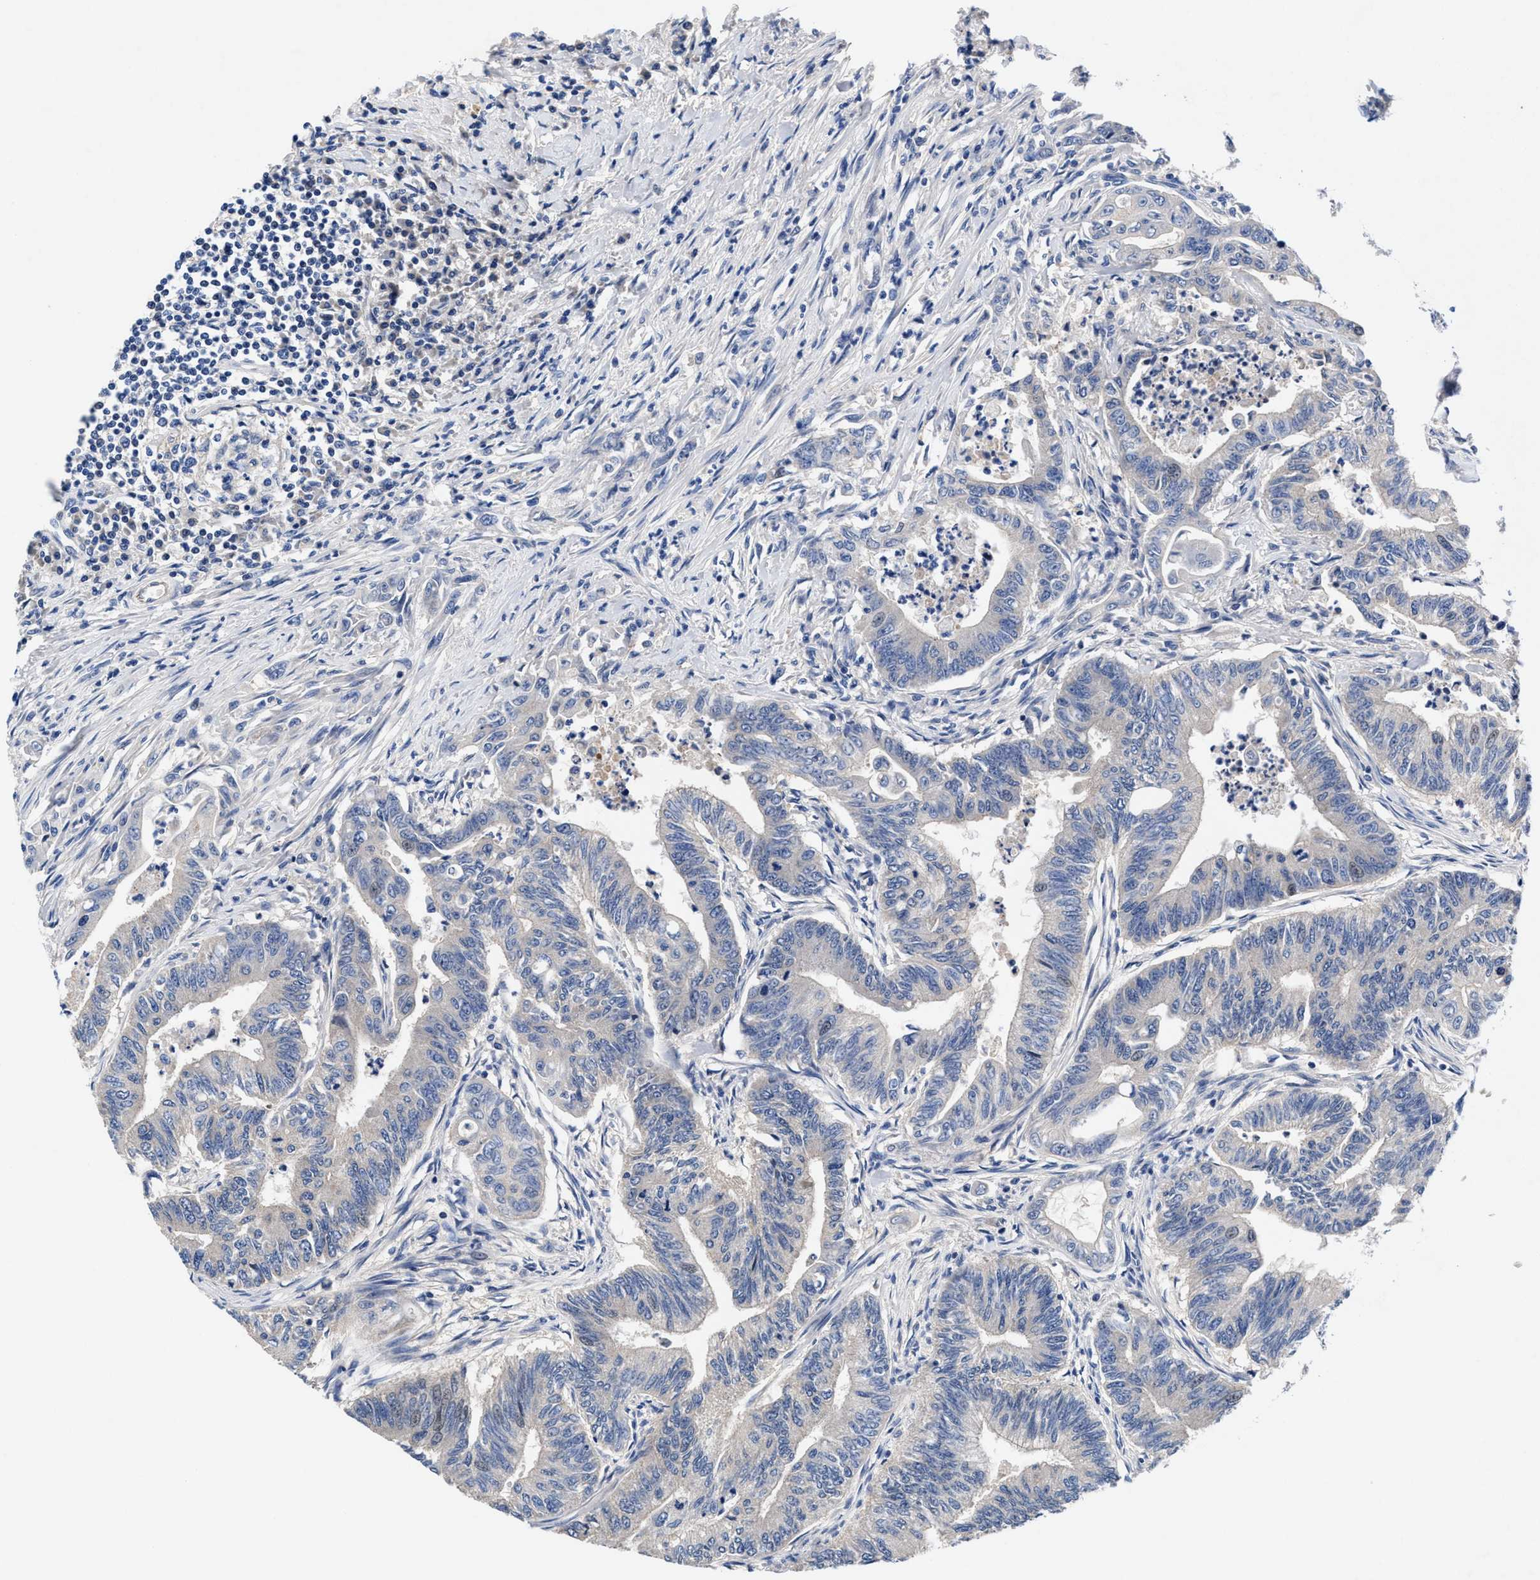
{"staining": {"intensity": "negative", "quantity": "none", "location": "none"}, "tissue": "colorectal cancer", "cell_type": "Tumor cells", "image_type": "cancer", "snomed": [{"axis": "morphology", "description": "Adenoma, NOS"}, {"axis": "morphology", "description": "Adenocarcinoma, NOS"}, {"axis": "topography", "description": "Colon"}], "caption": "A photomicrograph of colorectal cancer stained for a protein exhibits no brown staining in tumor cells.", "gene": "DHRS13", "patient": {"sex": "male", "age": 79}}